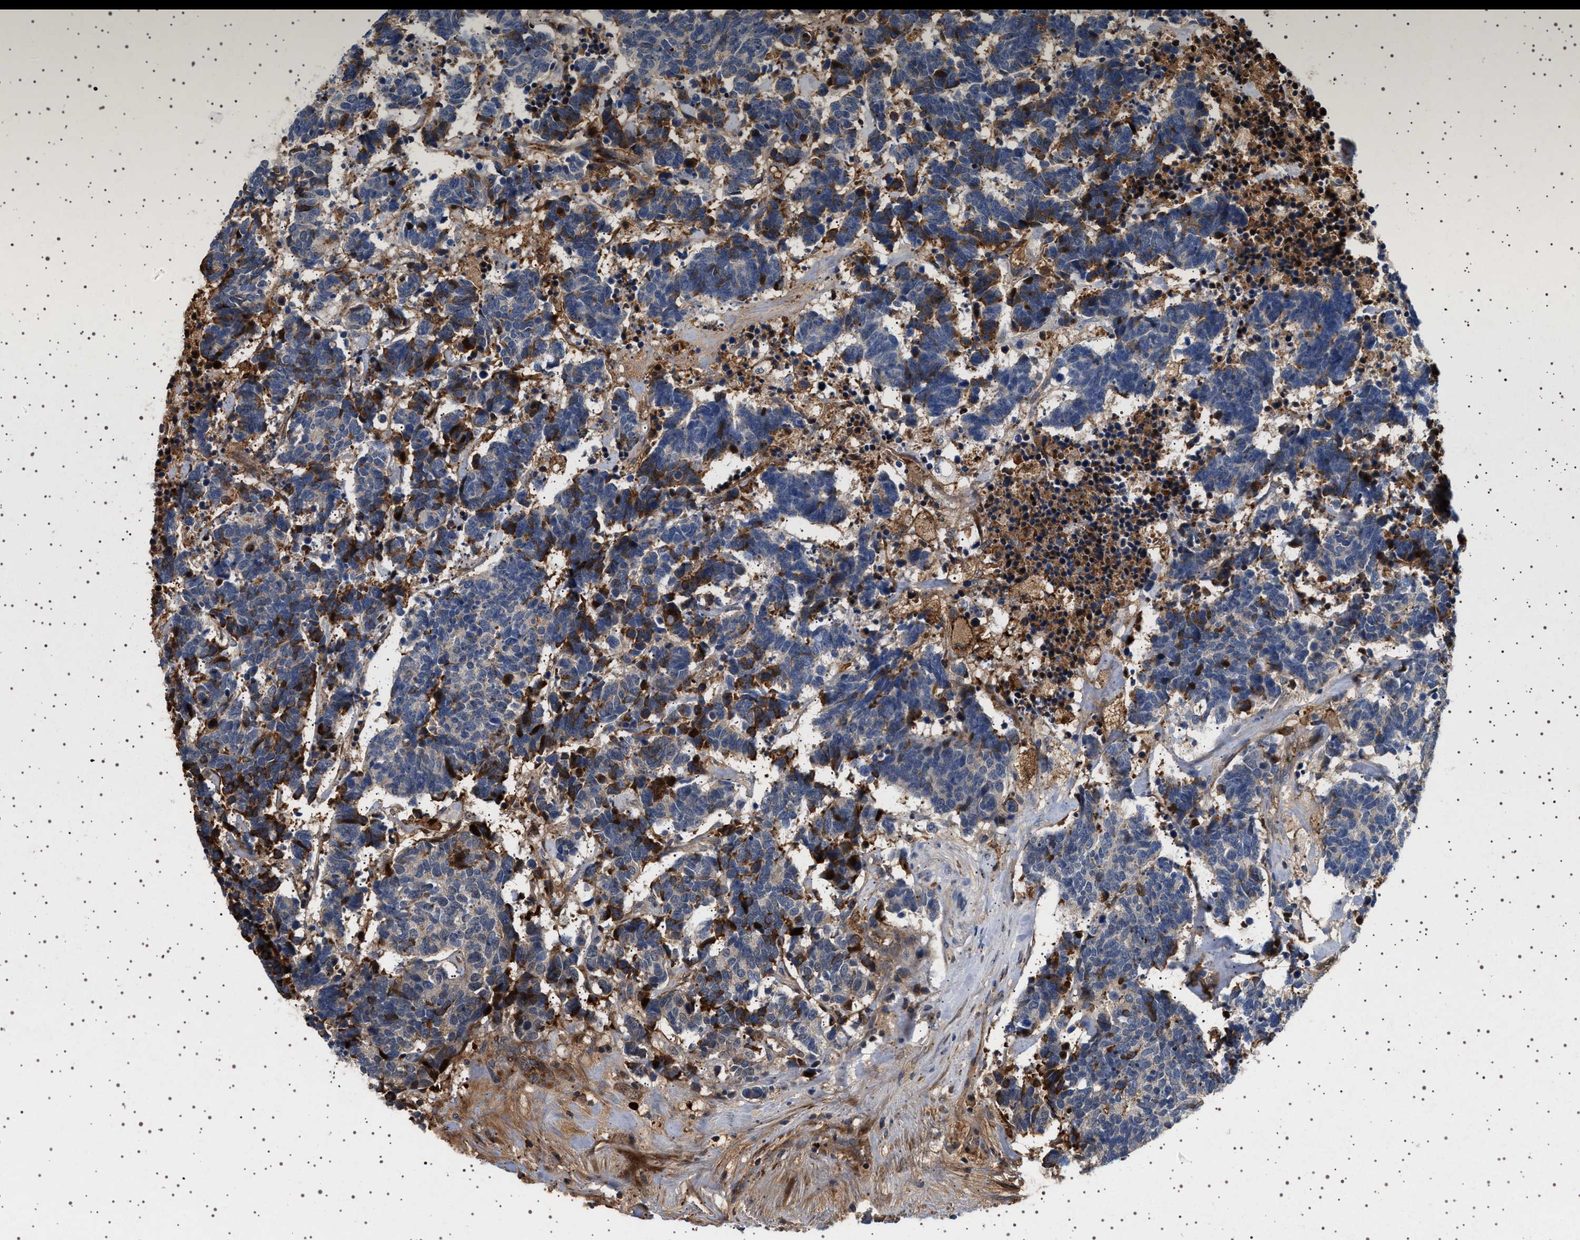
{"staining": {"intensity": "strong", "quantity": "<25%", "location": "cytoplasmic/membranous"}, "tissue": "carcinoid", "cell_type": "Tumor cells", "image_type": "cancer", "snomed": [{"axis": "morphology", "description": "Carcinoma, NOS"}, {"axis": "morphology", "description": "Carcinoid, malignant, NOS"}, {"axis": "topography", "description": "Urinary bladder"}], "caption": "Protein staining by immunohistochemistry exhibits strong cytoplasmic/membranous positivity in about <25% of tumor cells in carcinoma.", "gene": "FICD", "patient": {"sex": "male", "age": 57}}